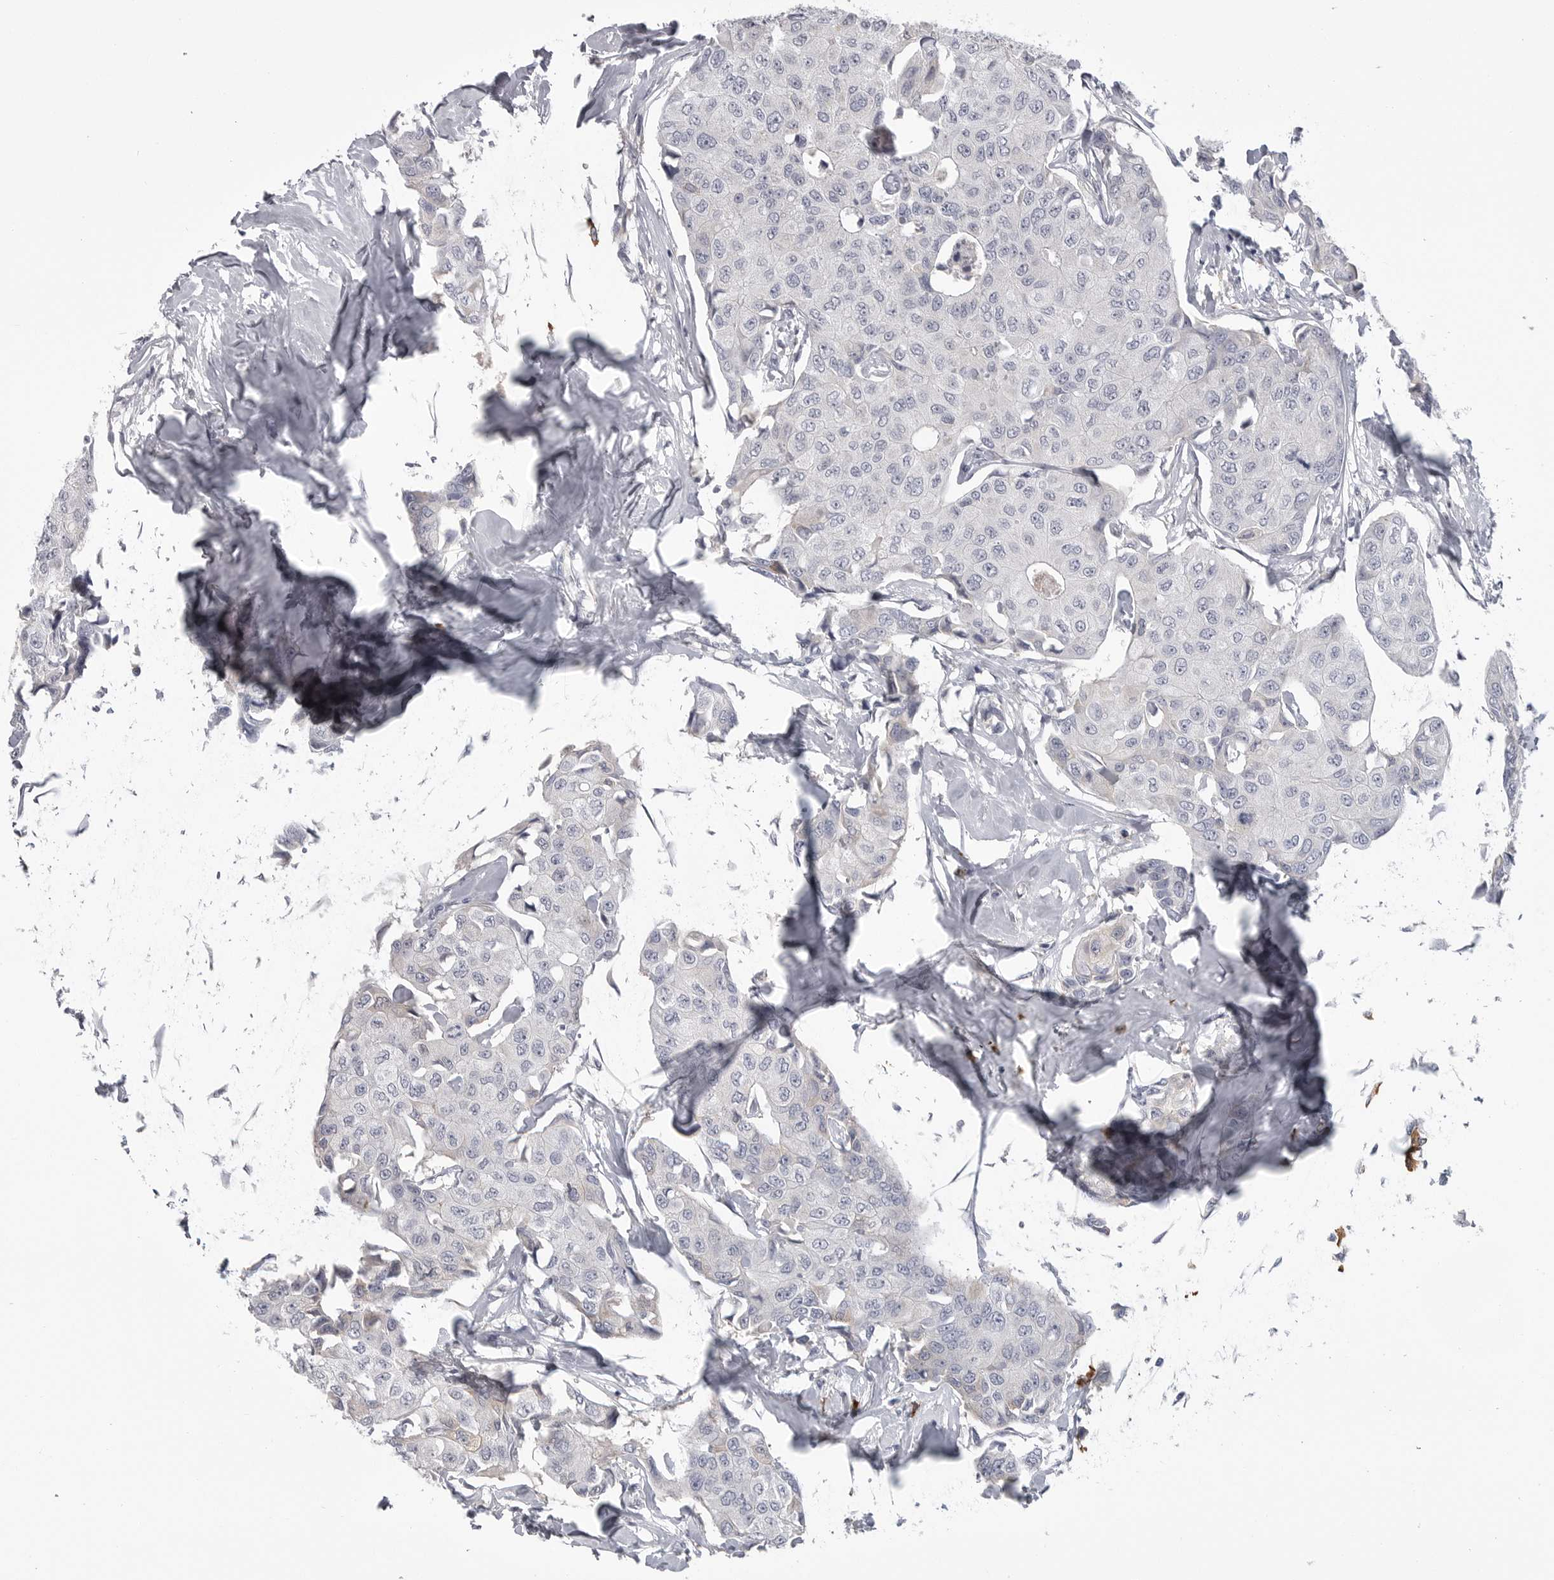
{"staining": {"intensity": "negative", "quantity": "none", "location": "none"}, "tissue": "breast cancer", "cell_type": "Tumor cells", "image_type": "cancer", "snomed": [{"axis": "morphology", "description": "Duct carcinoma"}, {"axis": "topography", "description": "Breast"}], "caption": "Tumor cells show no significant protein expression in infiltrating ductal carcinoma (breast).", "gene": "FKBP2", "patient": {"sex": "female", "age": 80}}